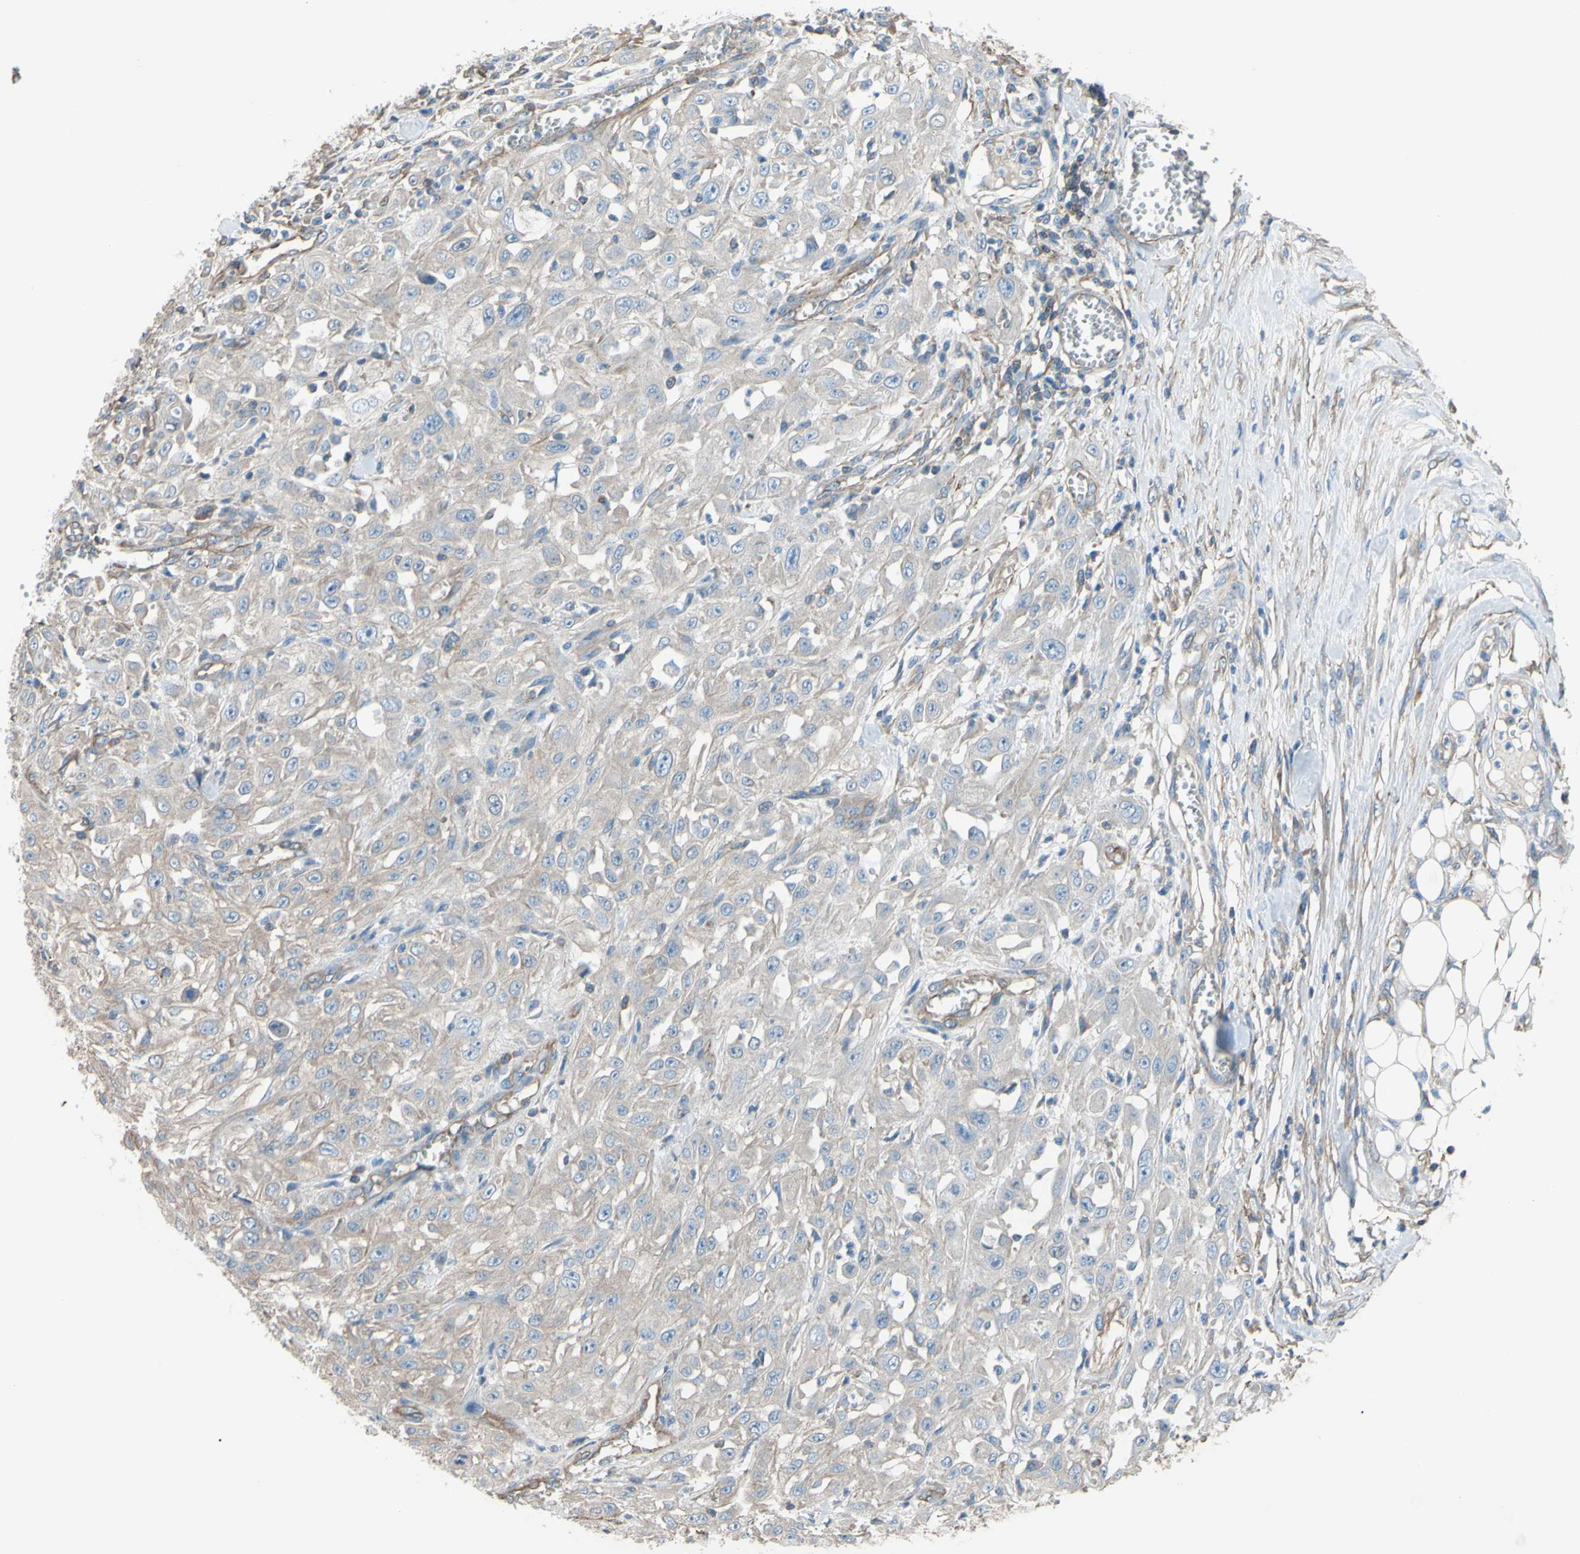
{"staining": {"intensity": "negative", "quantity": "none", "location": "none"}, "tissue": "skin cancer", "cell_type": "Tumor cells", "image_type": "cancer", "snomed": [{"axis": "morphology", "description": "Squamous cell carcinoma, NOS"}, {"axis": "morphology", "description": "Squamous cell carcinoma, metastatic, NOS"}, {"axis": "topography", "description": "Skin"}, {"axis": "topography", "description": "Lymph node"}], "caption": "A histopathology image of skin squamous cell carcinoma stained for a protein demonstrates no brown staining in tumor cells.", "gene": "ADD1", "patient": {"sex": "male", "age": 75}}